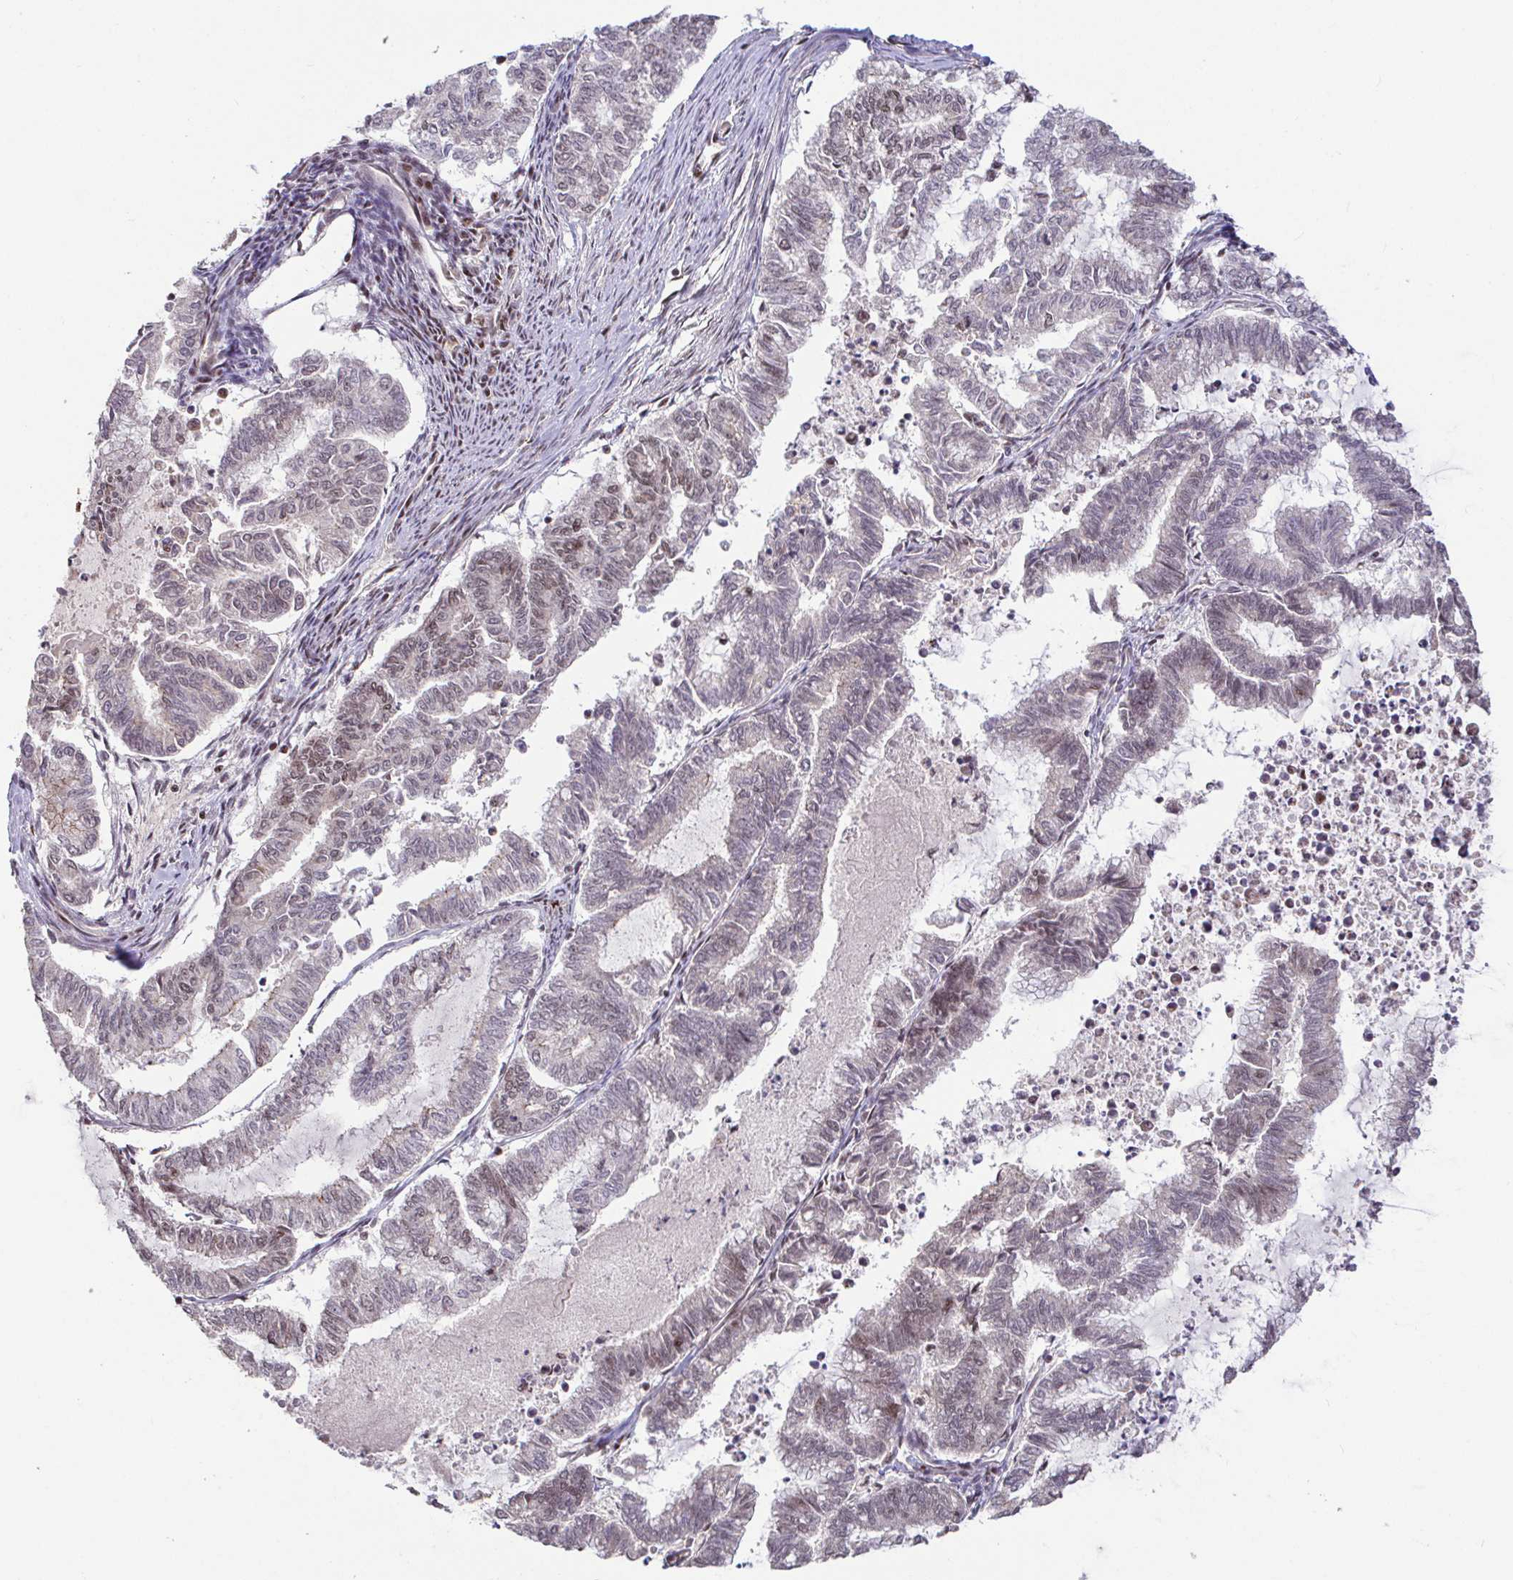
{"staining": {"intensity": "weak", "quantity": "<25%", "location": "nuclear"}, "tissue": "endometrial cancer", "cell_type": "Tumor cells", "image_type": "cancer", "snomed": [{"axis": "morphology", "description": "Adenocarcinoma, NOS"}, {"axis": "topography", "description": "Endometrium"}], "caption": "A high-resolution histopathology image shows immunohistochemistry (IHC) staining of endometrial cancer, which displays no significant positivity in tumor cells.", "gene": "SP3", "patient": {"sex": "female", "age": 79}}